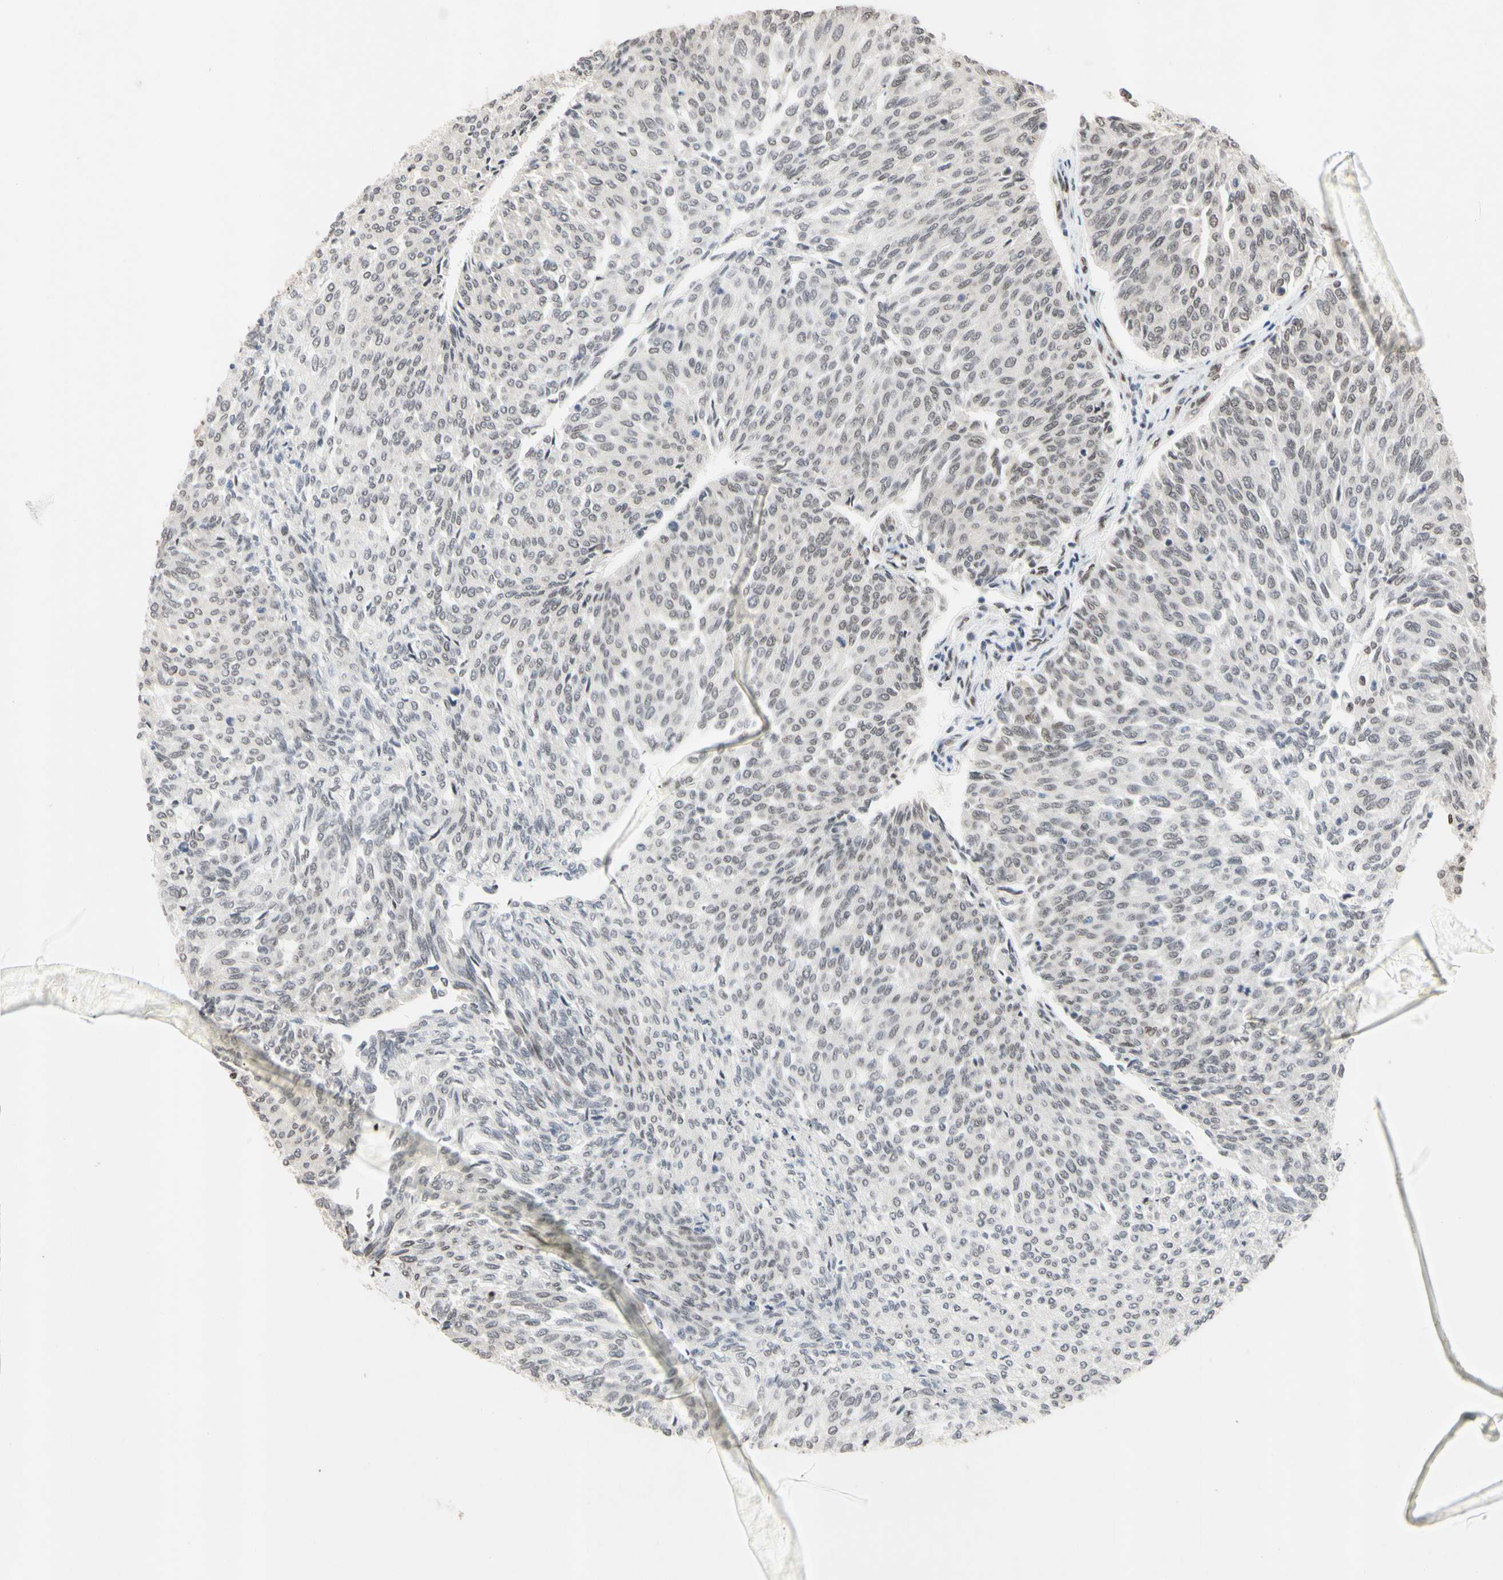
{"staining": {"intensity": "weak", "quantity": "<25%", "location": "nuclear"}, "tissue": "urothelial cancer", "cell_type": "Tumor cells", "image_type": "cancer", "snomed": [{"axis": "morphology", "description": "Urothelial carcinoma, Low grade"}, {"axis": "topography", "description": "Urinary bladder"}], "caption": "DAB immunohistochemical staining of human urothelial cancer reveals no significant positivity in tumor cells.", "gene": "FAM98B", "patient": {"sex": "female", "age": 79}}